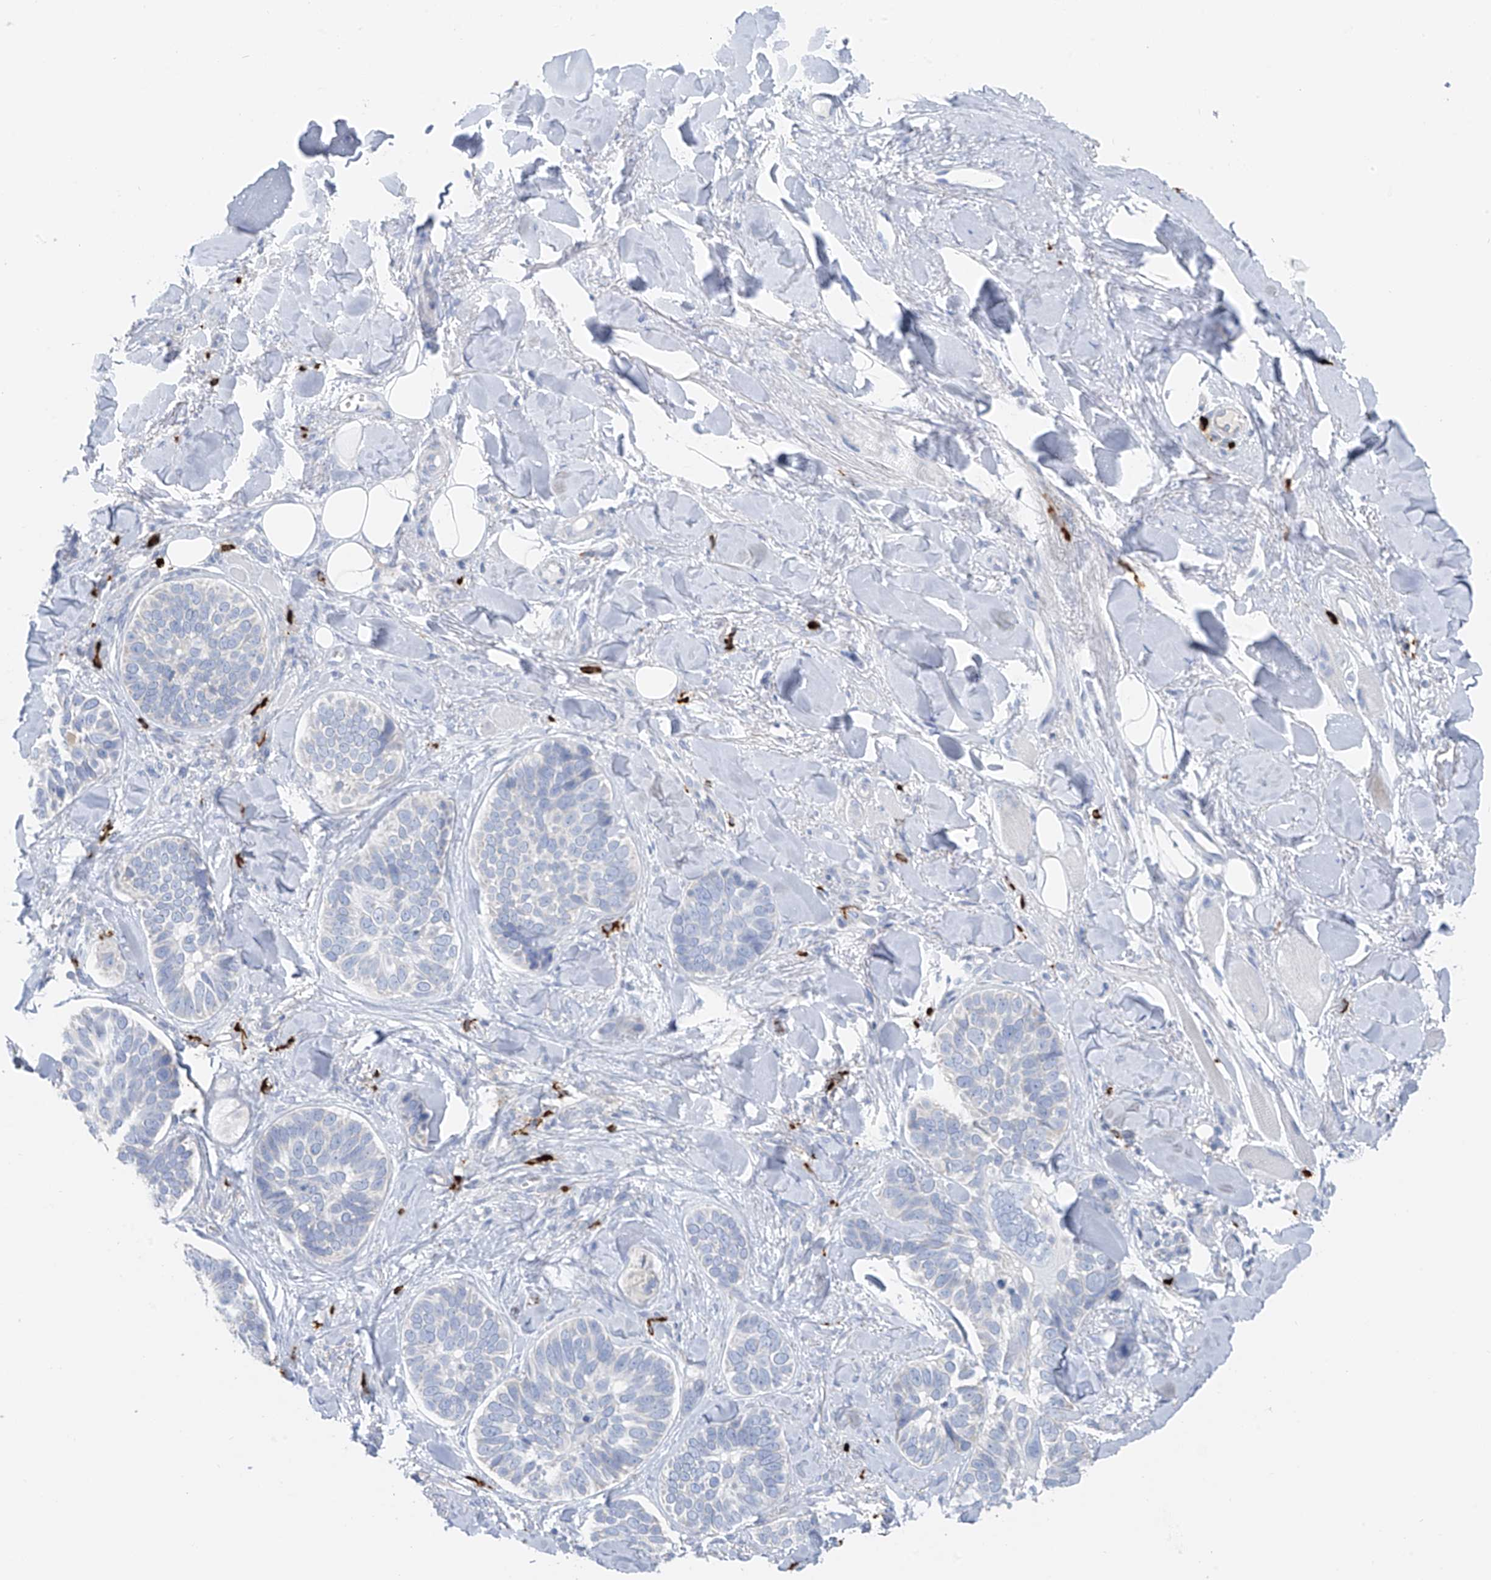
{"staining": {"intensity": "negative", "quantity": "none", "location": "none"}, "tissue": "skin cancer", "cell_type": "Tumor cells", "image_type": "cancer", "snomed": [{"axis": "morphology", "description": "Basal cell carcinoma"}, {"axis": "topography", "description": "Skin"}], "caption": "Immunohistochemical staining of human basal cell carcinoma (skin) exhibits no significant positivity in tumor cells.", "gene": "POMGNT2", "patient": {"sex": "male", "age": 62}}